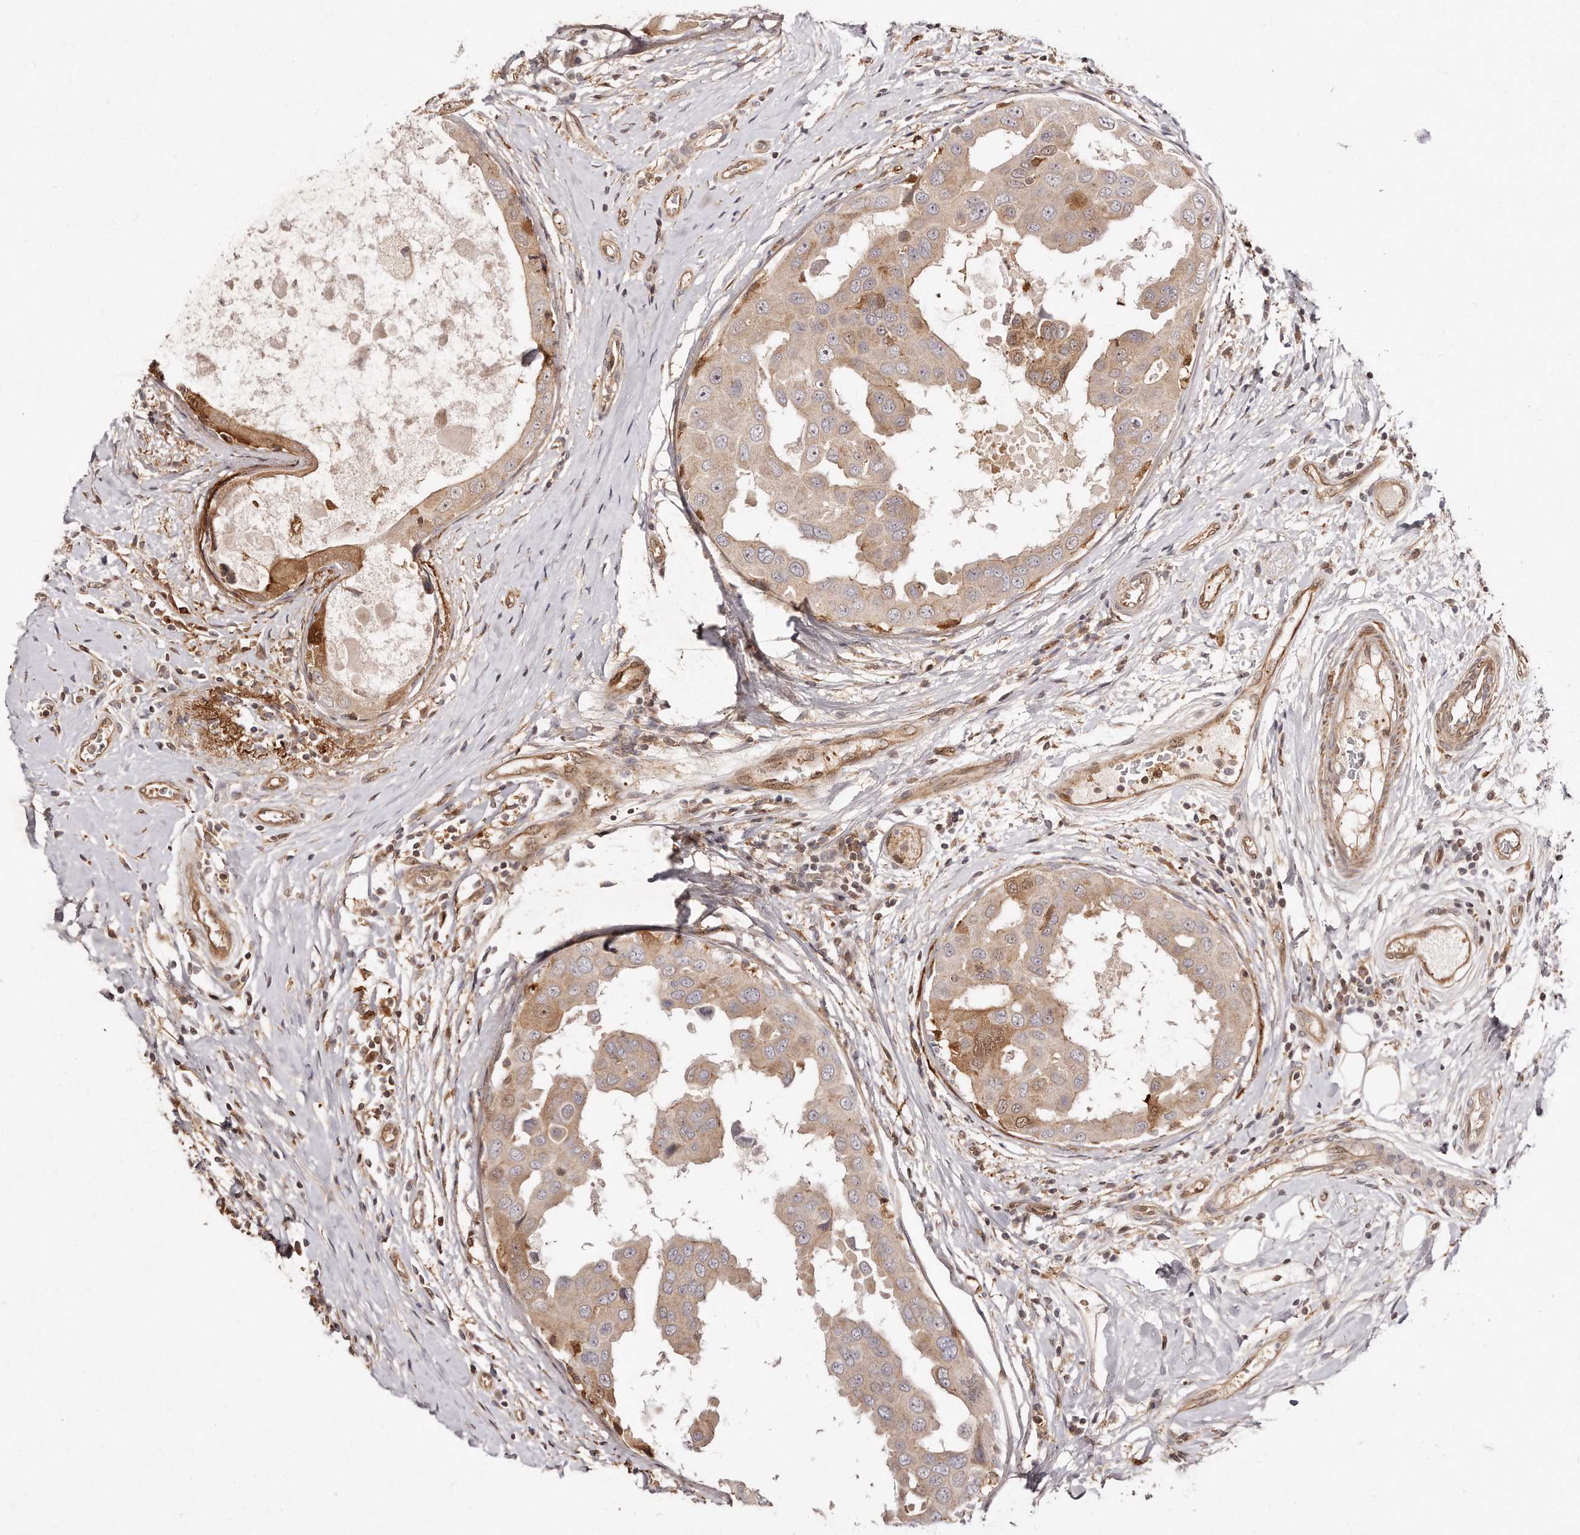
{"staining": {"intensity": "weak", "quantity": ">75%", "location": "cytoplasmic/membranous"}, "tissue": "breast cancer", "cell_type": "Tumor cells", "image_type": "cancer", "snomed": [{"axis": "morphology", "description": "Duct carcinoma"}, {"axis": "topography", "description": "Breast"}], "caption": "Weak cytoplasmic/membranous positivity for a protein is seen in approximately >75% of tumor cells of breast cancer (intraductal carcinoma) using IHC.", "gene": "GBP4", "patient": {"sex": "female", "age": 27}}